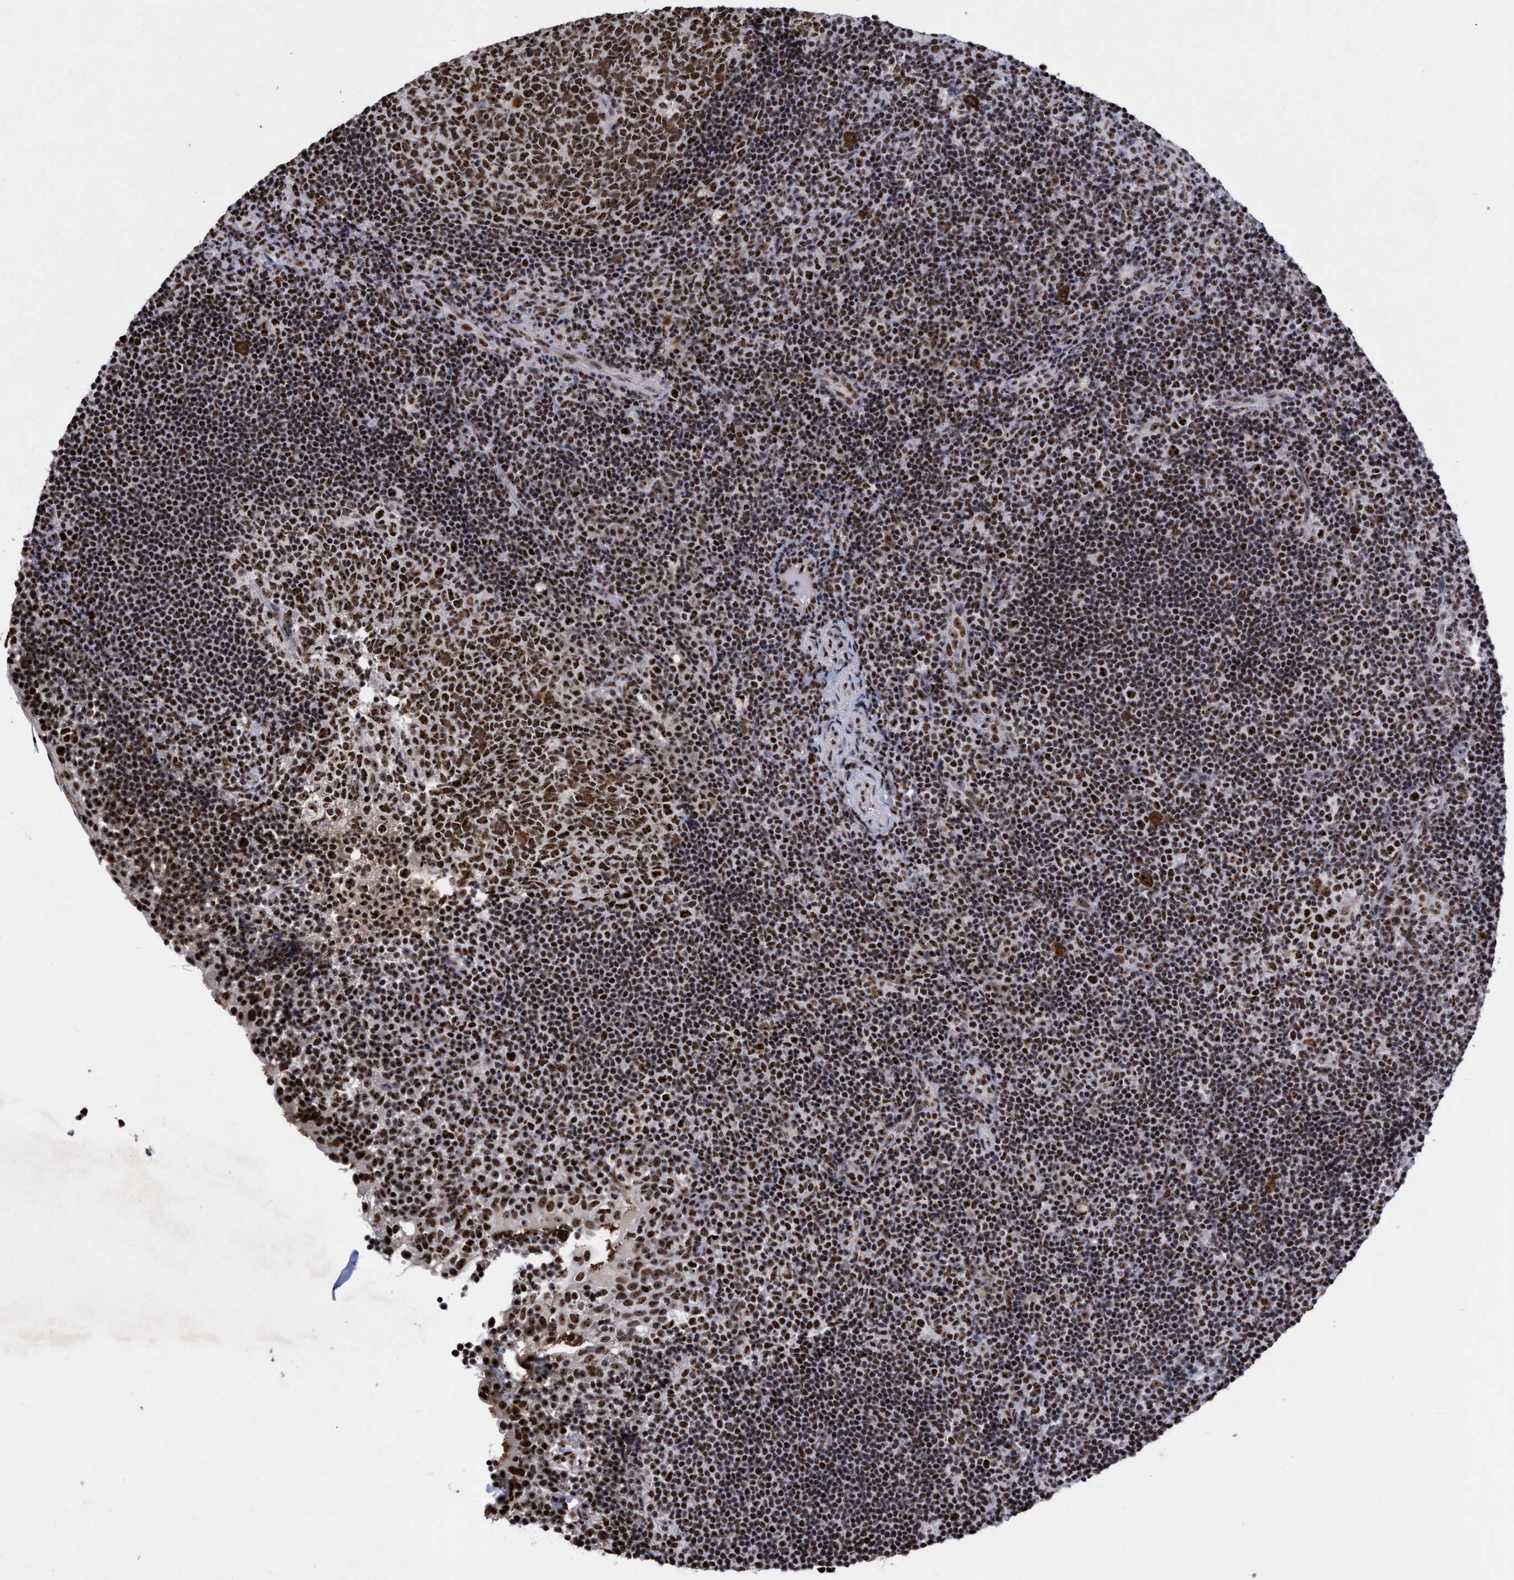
{"staining": {"intensity": "moderate", "quantity": ">75%", "location": "nuclear"}, "tissue": "tonsil", "cell_type": "Germinal center cells", "image_type": "normal", "snomed": [{"axis": "morphology", "description": "Normal tissue, NOS"}, {"axis": "topography", "description": "Tonsil"}], "caption": "Protein staining of benign tonsil reveals moderate nuclear expression in approximately >75% of germinal center cells.", "gene": "EFCAB10", "patient": {"sex": "female", "age": 40}}